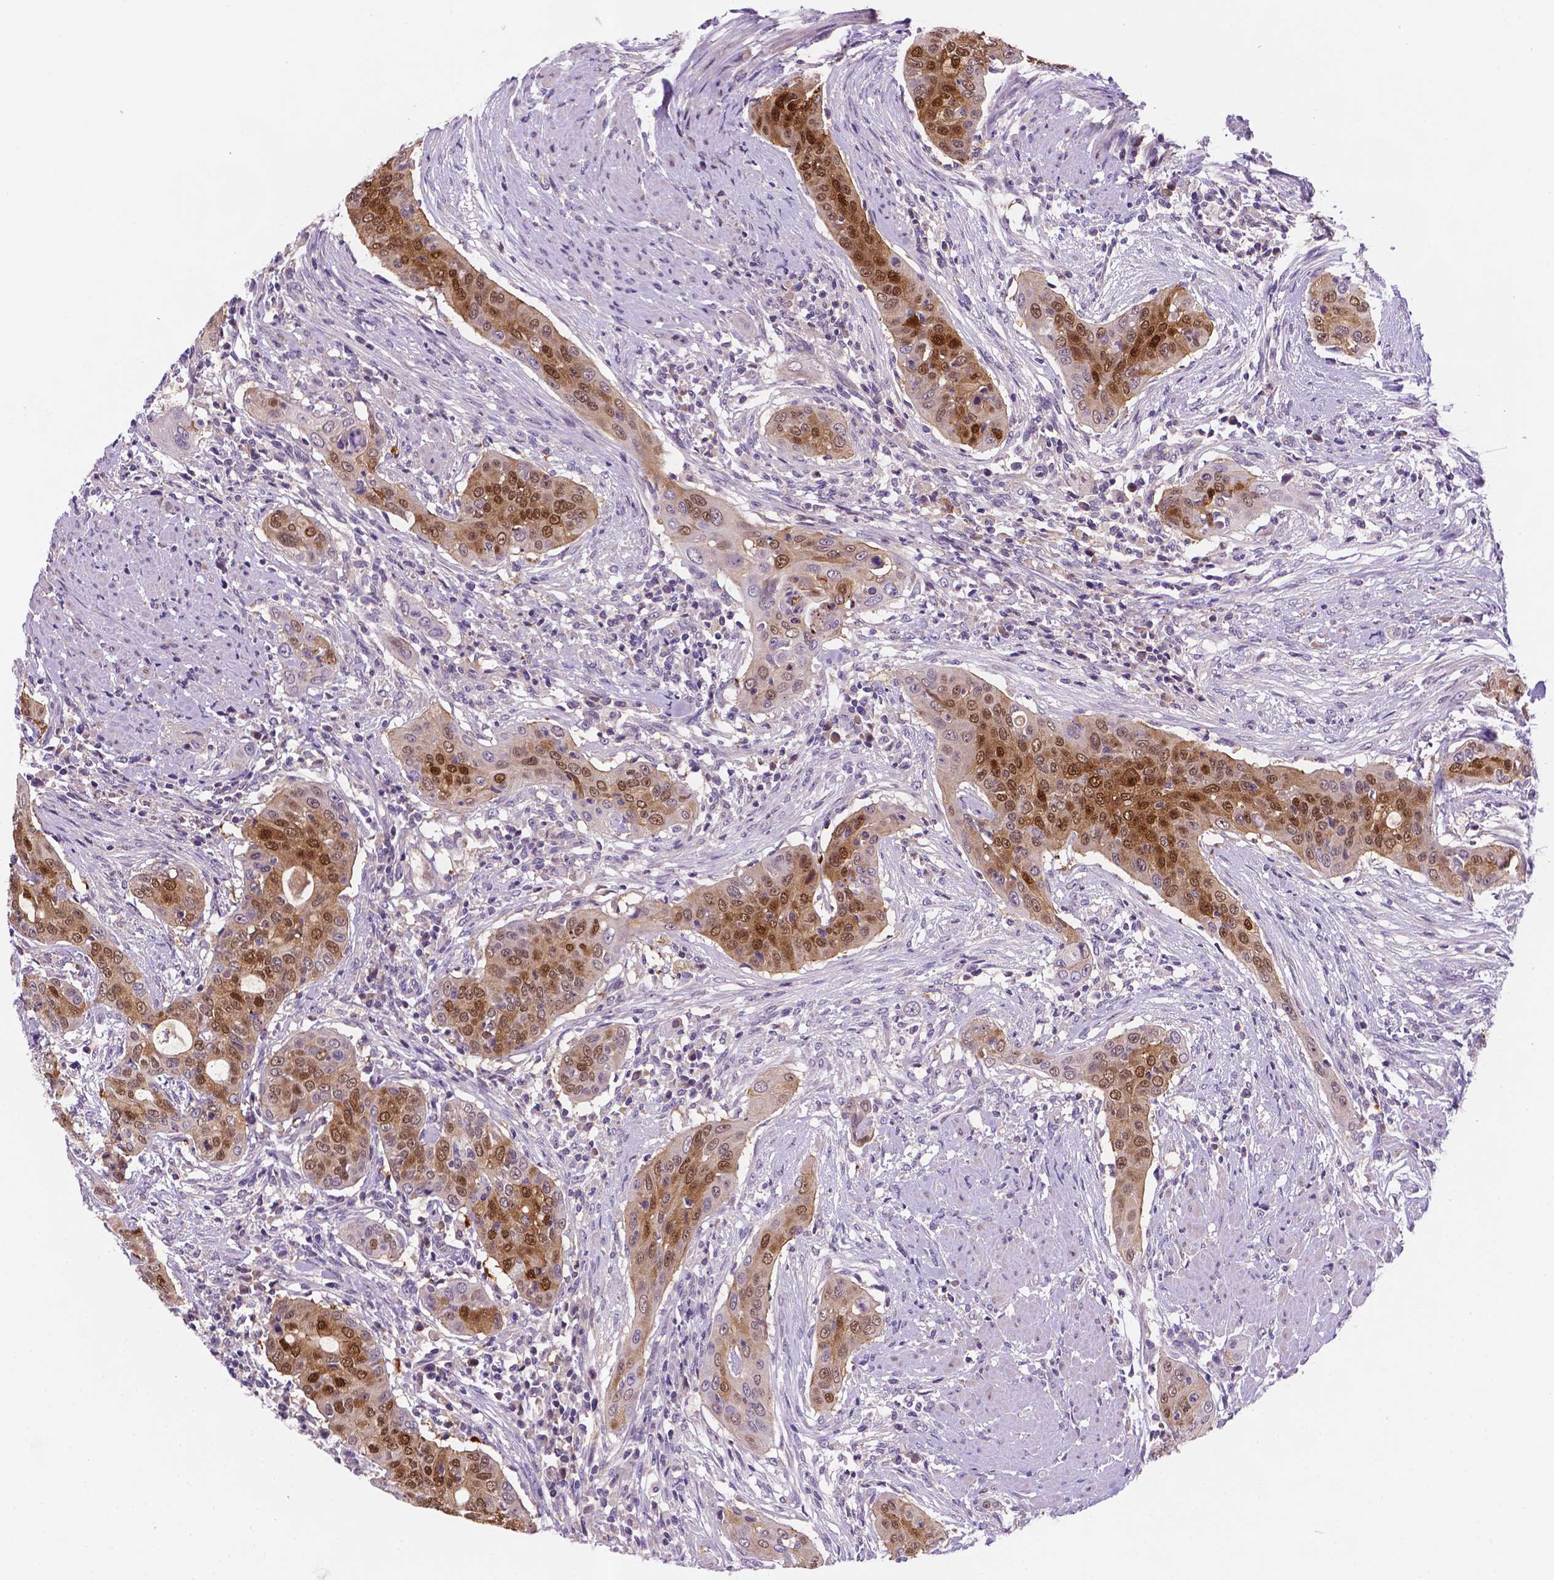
{"staining": {"intensity": "moderate", "quantity": ">75%", "location": "cytoplasmic/membranous,nuclear"}, "tissue": "urothelial cancer", "cell_type": "Tumor cells", "image_type": "cancer", "snomed": [{"axis": "morphology", "description": "Urothelial carcinoma, High grade"}, {"axis": "topography", "description": "Urinary bladder"}], "caption": "Immunohistochemistry (IHC) image of human urothelial cancer stained for a protein (brown), which exhibits medium levels of moderate cytoplasmic/membranous and nuclear expression in about >75% of tumor cells.", "gene": "TM4SF20", "patient": {"sex": "male", "age": 82}}